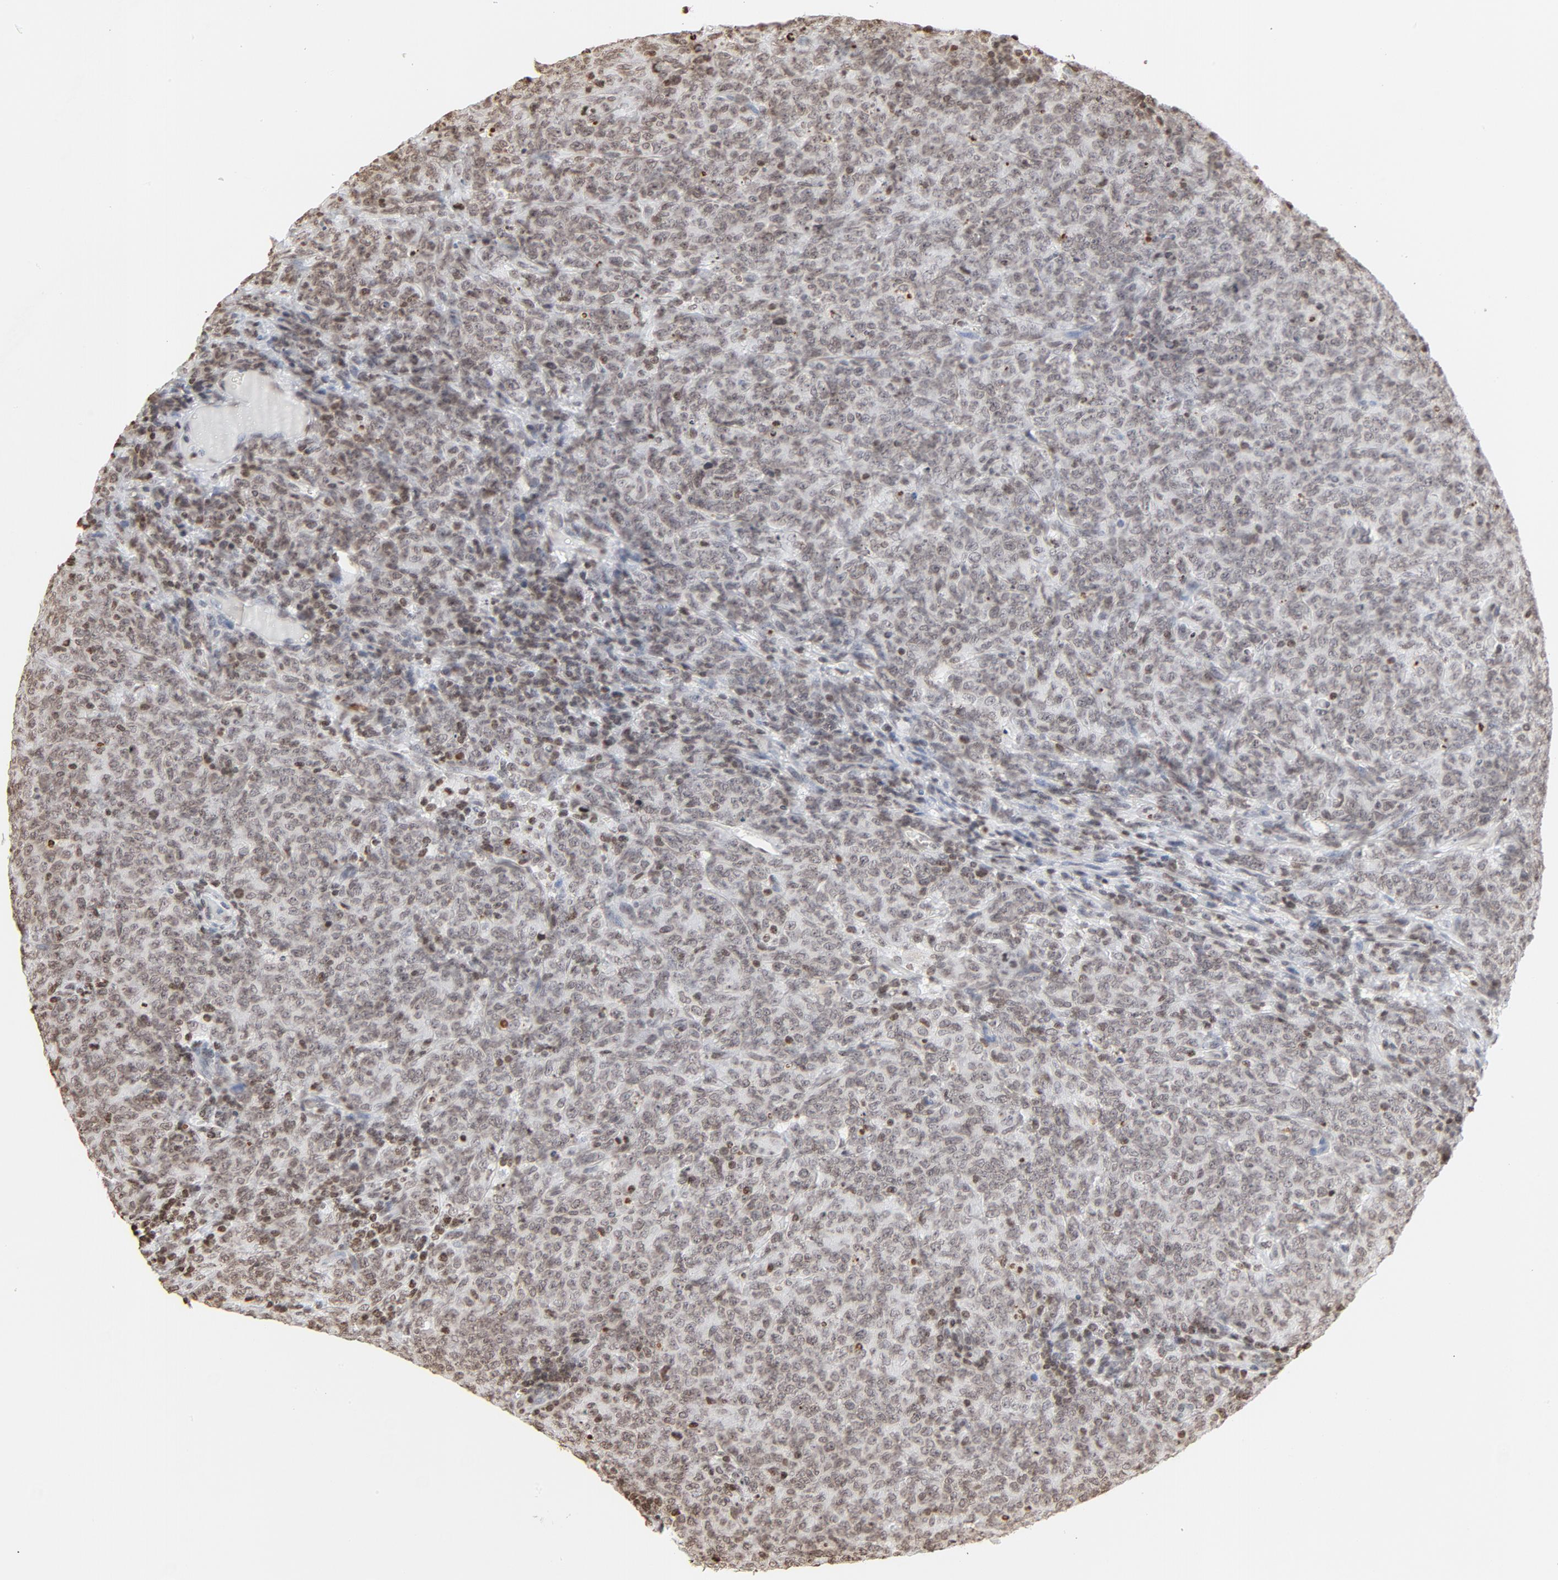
{"staining": {"intensity": "weak", "quantity": ">75%", "location": "nuclear"}, "tissue": "lymphoma", "cell_type": "Tumor cells", "image_type": "cancer", "snomed": [{"axis": "morphology", "description": "Malignant lymphoma, non-Hodgkin's type, High grade"}, {"axis": "topography", "description": "Tonsil"}], "caption": "Protein analysis of high-grade malignant lymphoma, non-Hodgkin's type tissue exhibits weak nuclear staining in approximately >75% of tumor cells.", "gene": "H2AC12", "patient": {"sex": "female", "age": 36}}